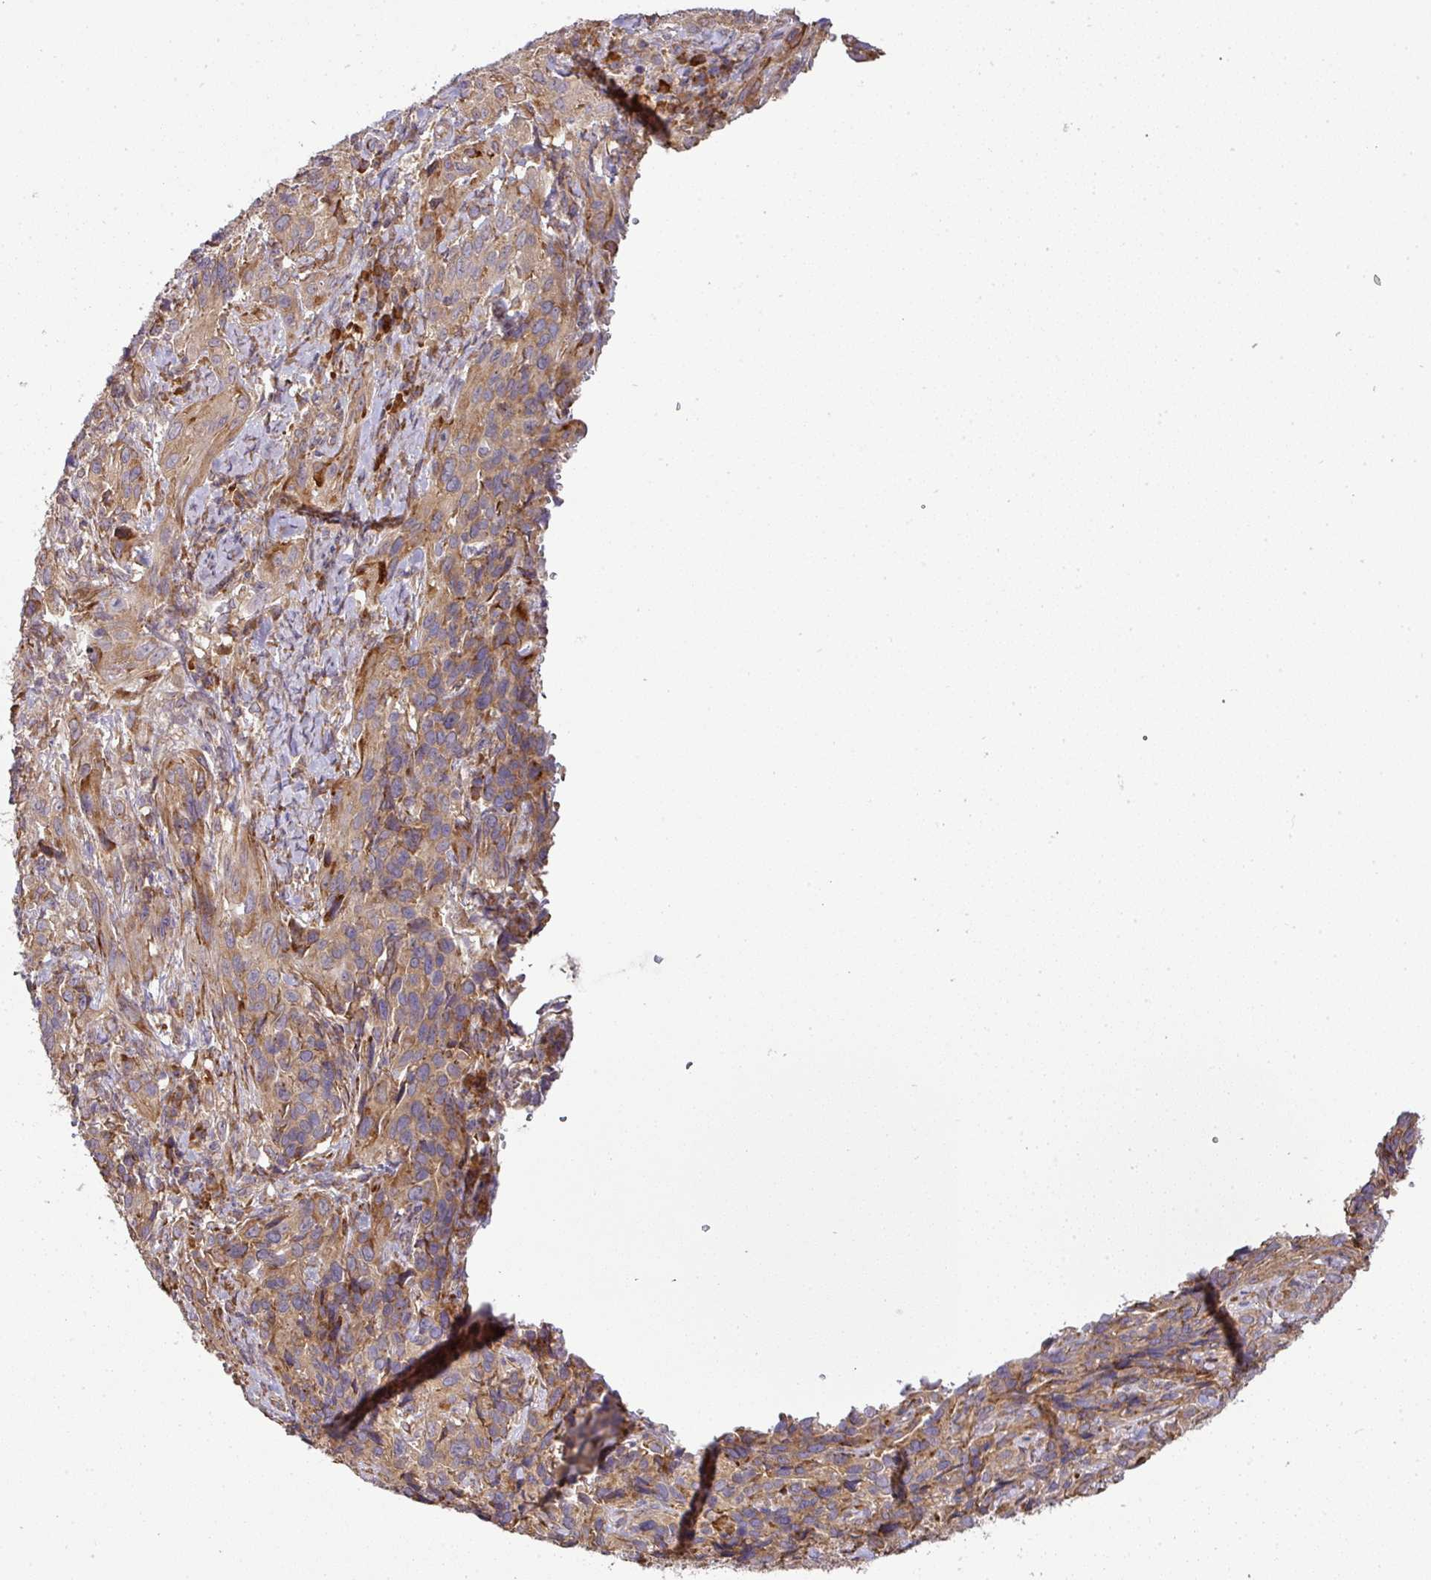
{"staining": {"intensity": "moderate", "quantity": "25%-75%", "location": "cytoplasmic/membranous"}, "tissue": "cervical cancer", "cell_type": "Tumor cells", "image_type": "cancer", "snomed": [{"axis": "morphology", "description": "Squamous cell carcinoma, NOS"}, {"axis": "topography", "description": "Cervix"}], "caption": "Moderate cytoplasmic/membranous staining for a protein is present in approximately 25%-75% of tumor cells of cervical cancer (squamous cell carcinoma) using IHC.", "gene": "GALP", "patient": {"sex": "female", "age": 51}}